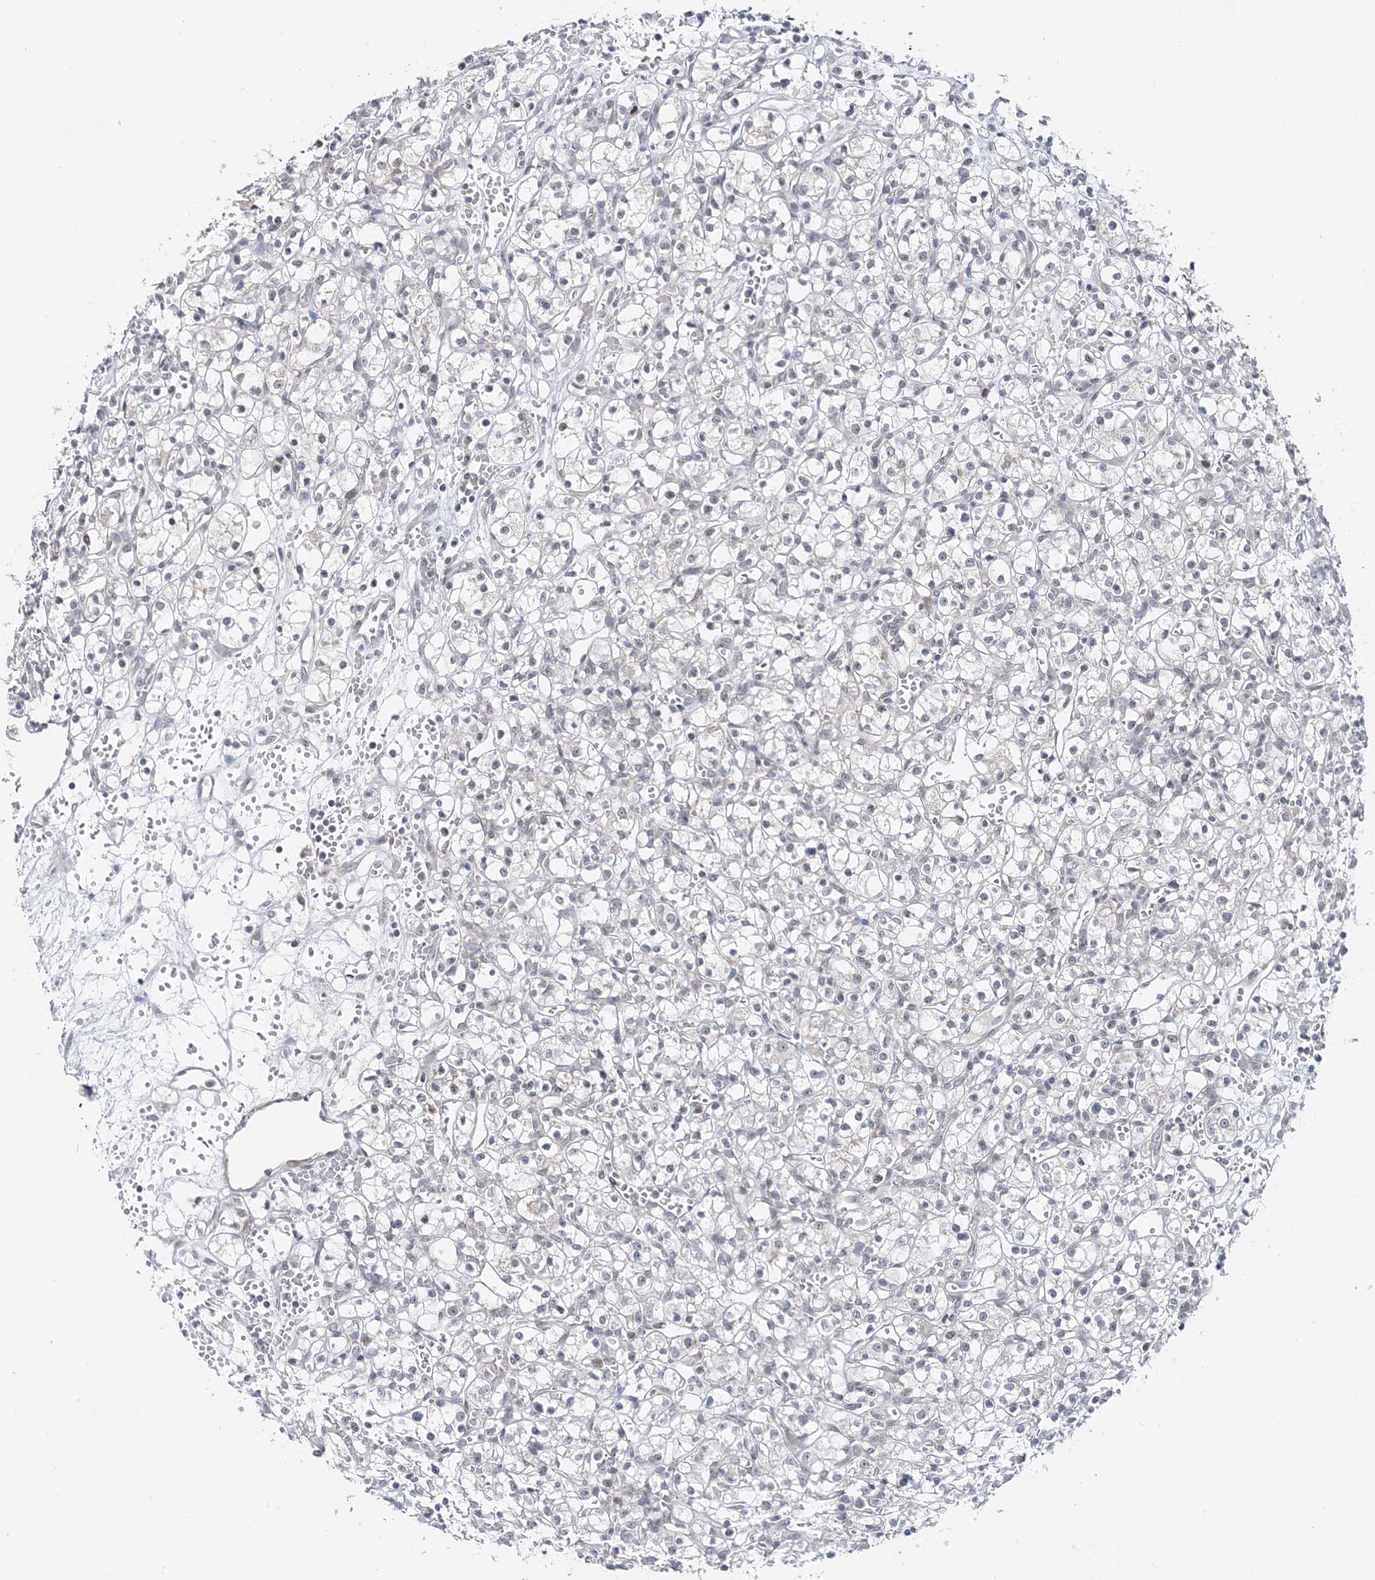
{"staining": {"intensity": "negative", "quantity": "none", "location": "none"}, "tissue": "renal cancer", "cell_type": "Tumor cells", "image_type": "cancer", "snomed": [{"axis": "morphology", "description": "Adenocarcinoma, NOS"}, {"axis": "topography", "description": "Kidney"}], "caption": "Immunohistochemistry micrograph of human renal adenocarcinoma stained for a protein (brown), which shows no positivity in tumor cells.", "gene": "LEXM", "patient": {"sex": "female", "age": 59}}